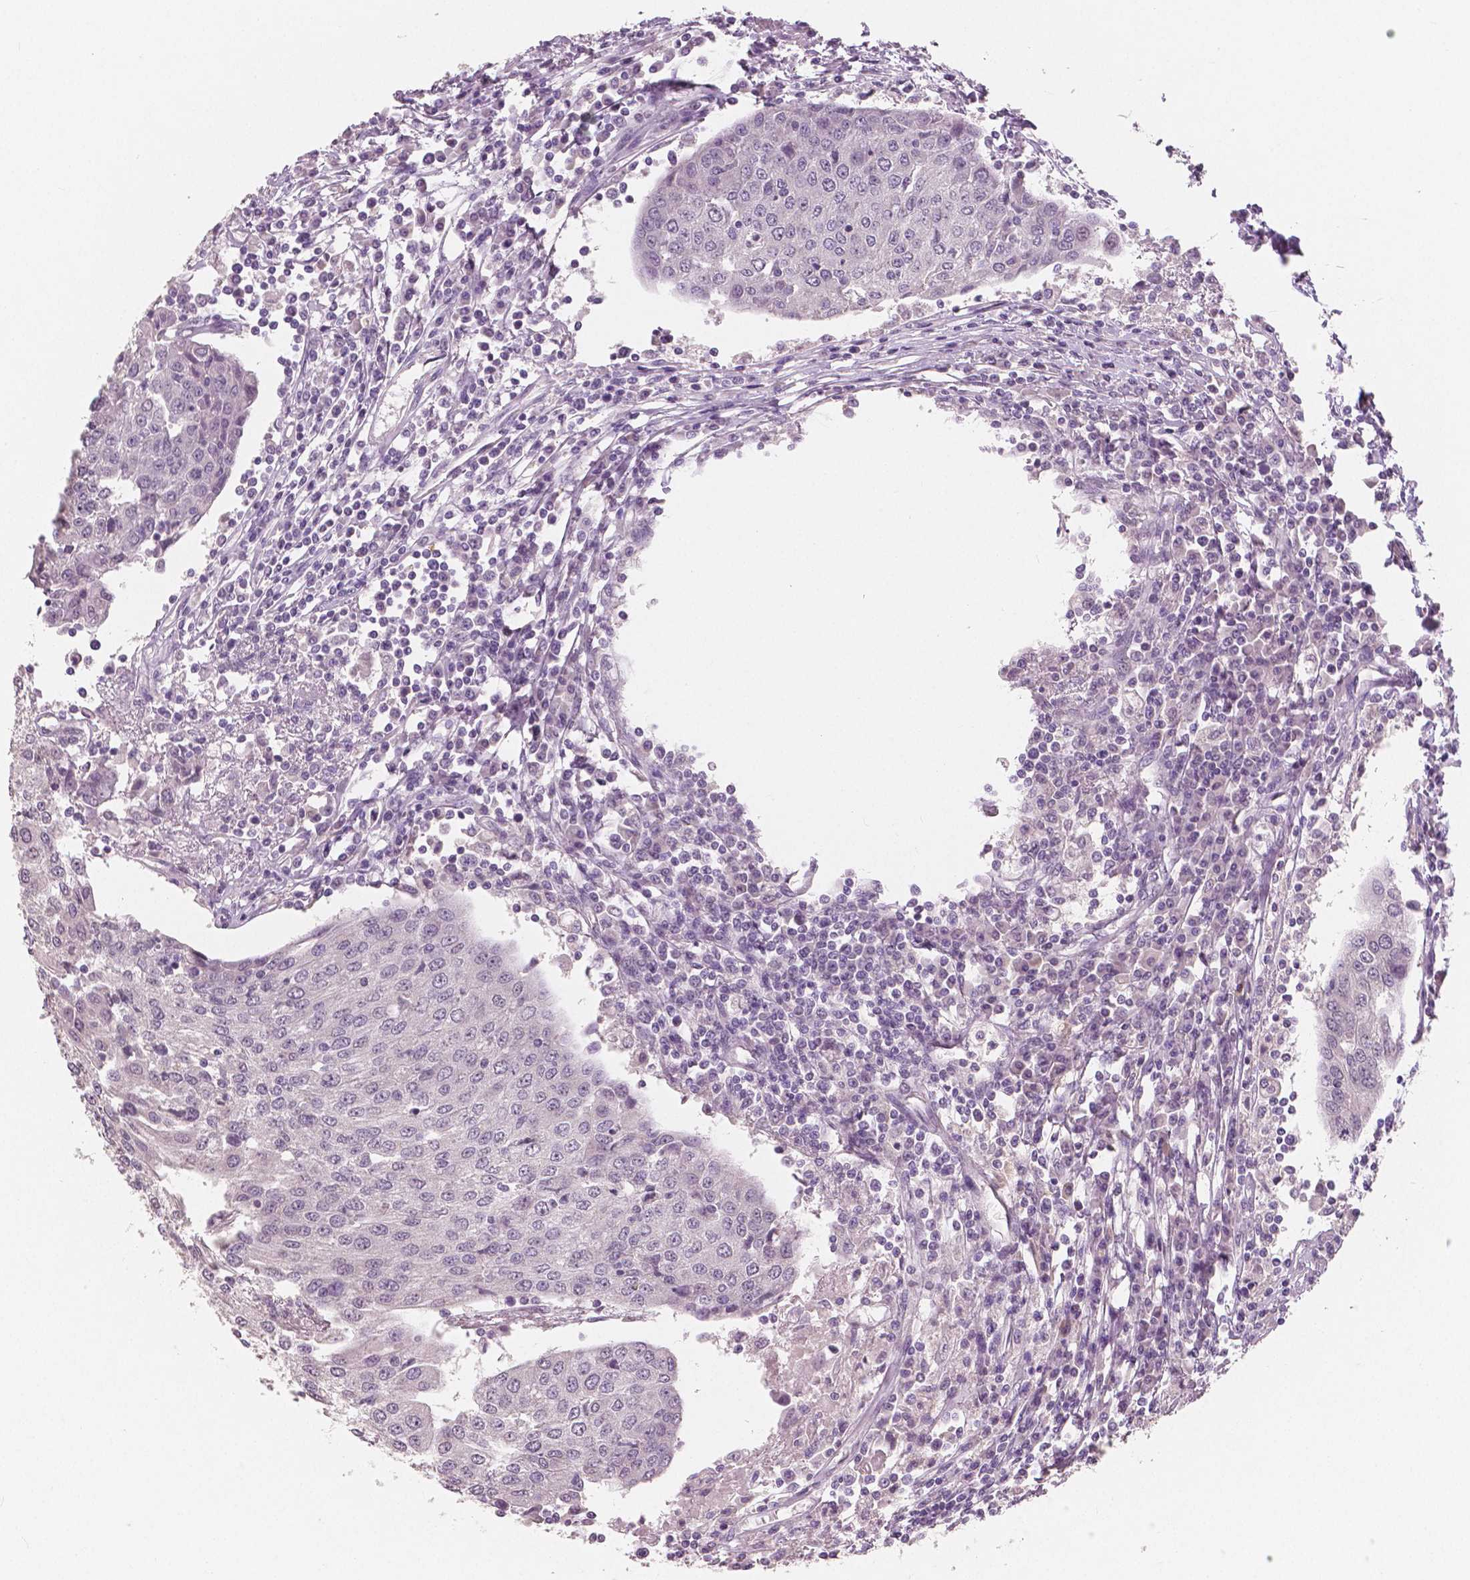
{"staining": {"intensity": "negative", "quantity": "none", "location": "none"}, "tissue": "urothelial cancer", "cell_type": "Tumor cells", "image_type": "cancer", "snomed": [{"axis": "morphology", "description": "Urothelial carcinoma, High grade"}, {"axis": "topography", "description": "Urinary bladder"}], "caption": "High power microscopy image of an IHC image of urothelial cancer, revealing no significant staining in tumor cells.", "gene": "RNASE7", "patient": {"sex": "female", "age": 85}}